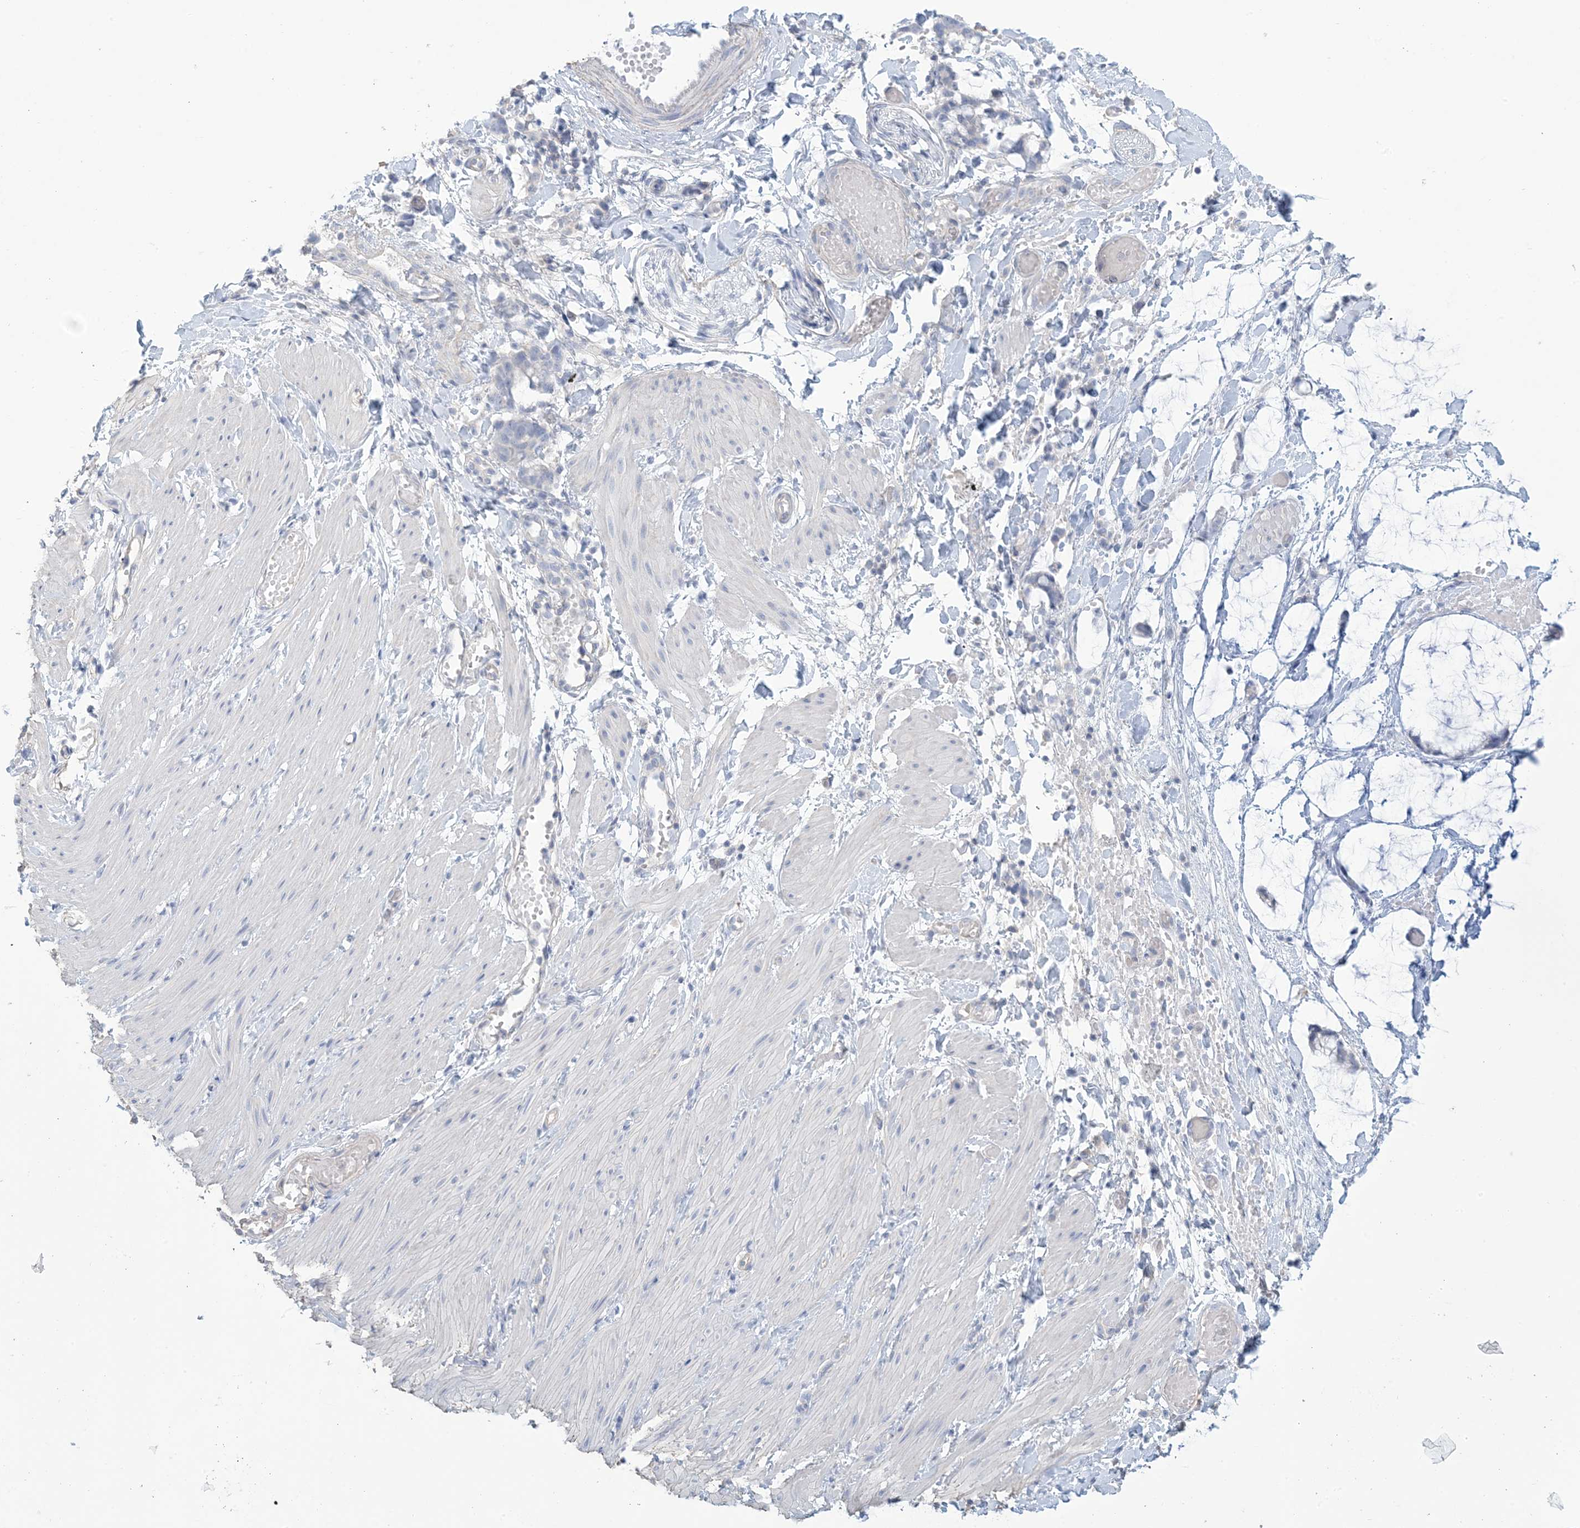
{"staining": {"intensity": "negative", "quantity": "none", "location": "none"}, "tissue": "adipose tissue", "cell_type": "Adipocytes", "image_type": "normal", "snomed": [{"axis": "morphology", "description": "Normal tissue, NOS"}, {"axis": "morphology", "description": "Adenocarcinoma, NOS"}, {"axis": "topography", "description": "Colon"}, {"axis": "topography", "description": "Peripheral nerve tissue"}], "caption": "A high-resolution histopathology image shows immunohistochemistry staining of benign adipose tissue, which reveals no significant expression in adipocytes. (DAB immunohistochemistry (IHC), high magnification).", "gene": "MTHFD2L", "patient": {"sex": "male", "age": 14}}